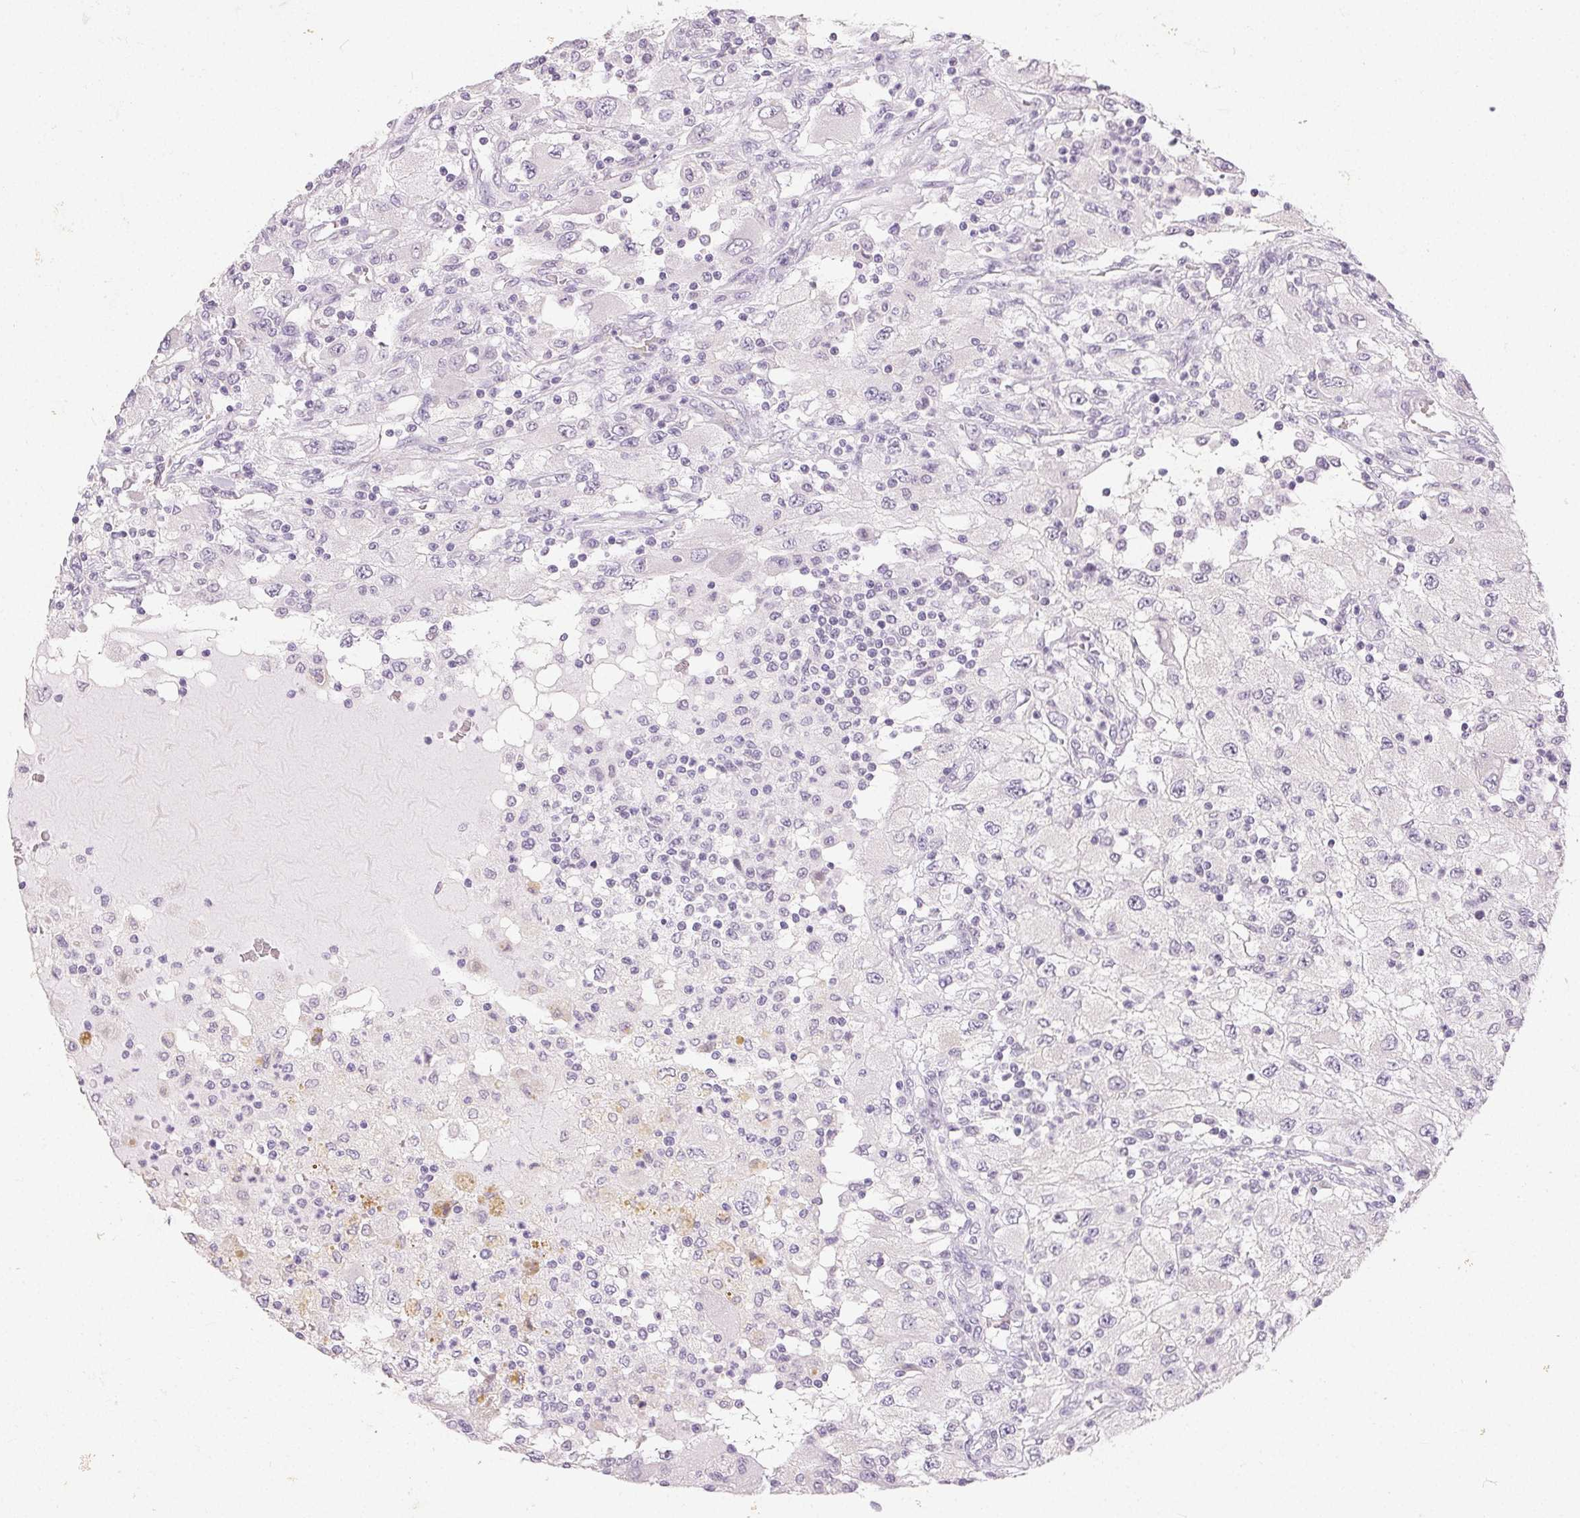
{"staining": {"intensity": "negative", "quantity": "none", "location": "none"}, "tissue": "renal cancer", "cell_type": "Tumor cells", "image_type": "cancer", "snomed": [{"axis": "morphology", "description": "Adenocarcinoma, NOS"}, {"axis": "topography", "description": "Kidney"}], "caption": "Image shows no significant protein staining in tumor cells of renal cancer (adenocarcinoma).", "gene": "SFTPD", "patient": {"sex": "female", "age": 67}}